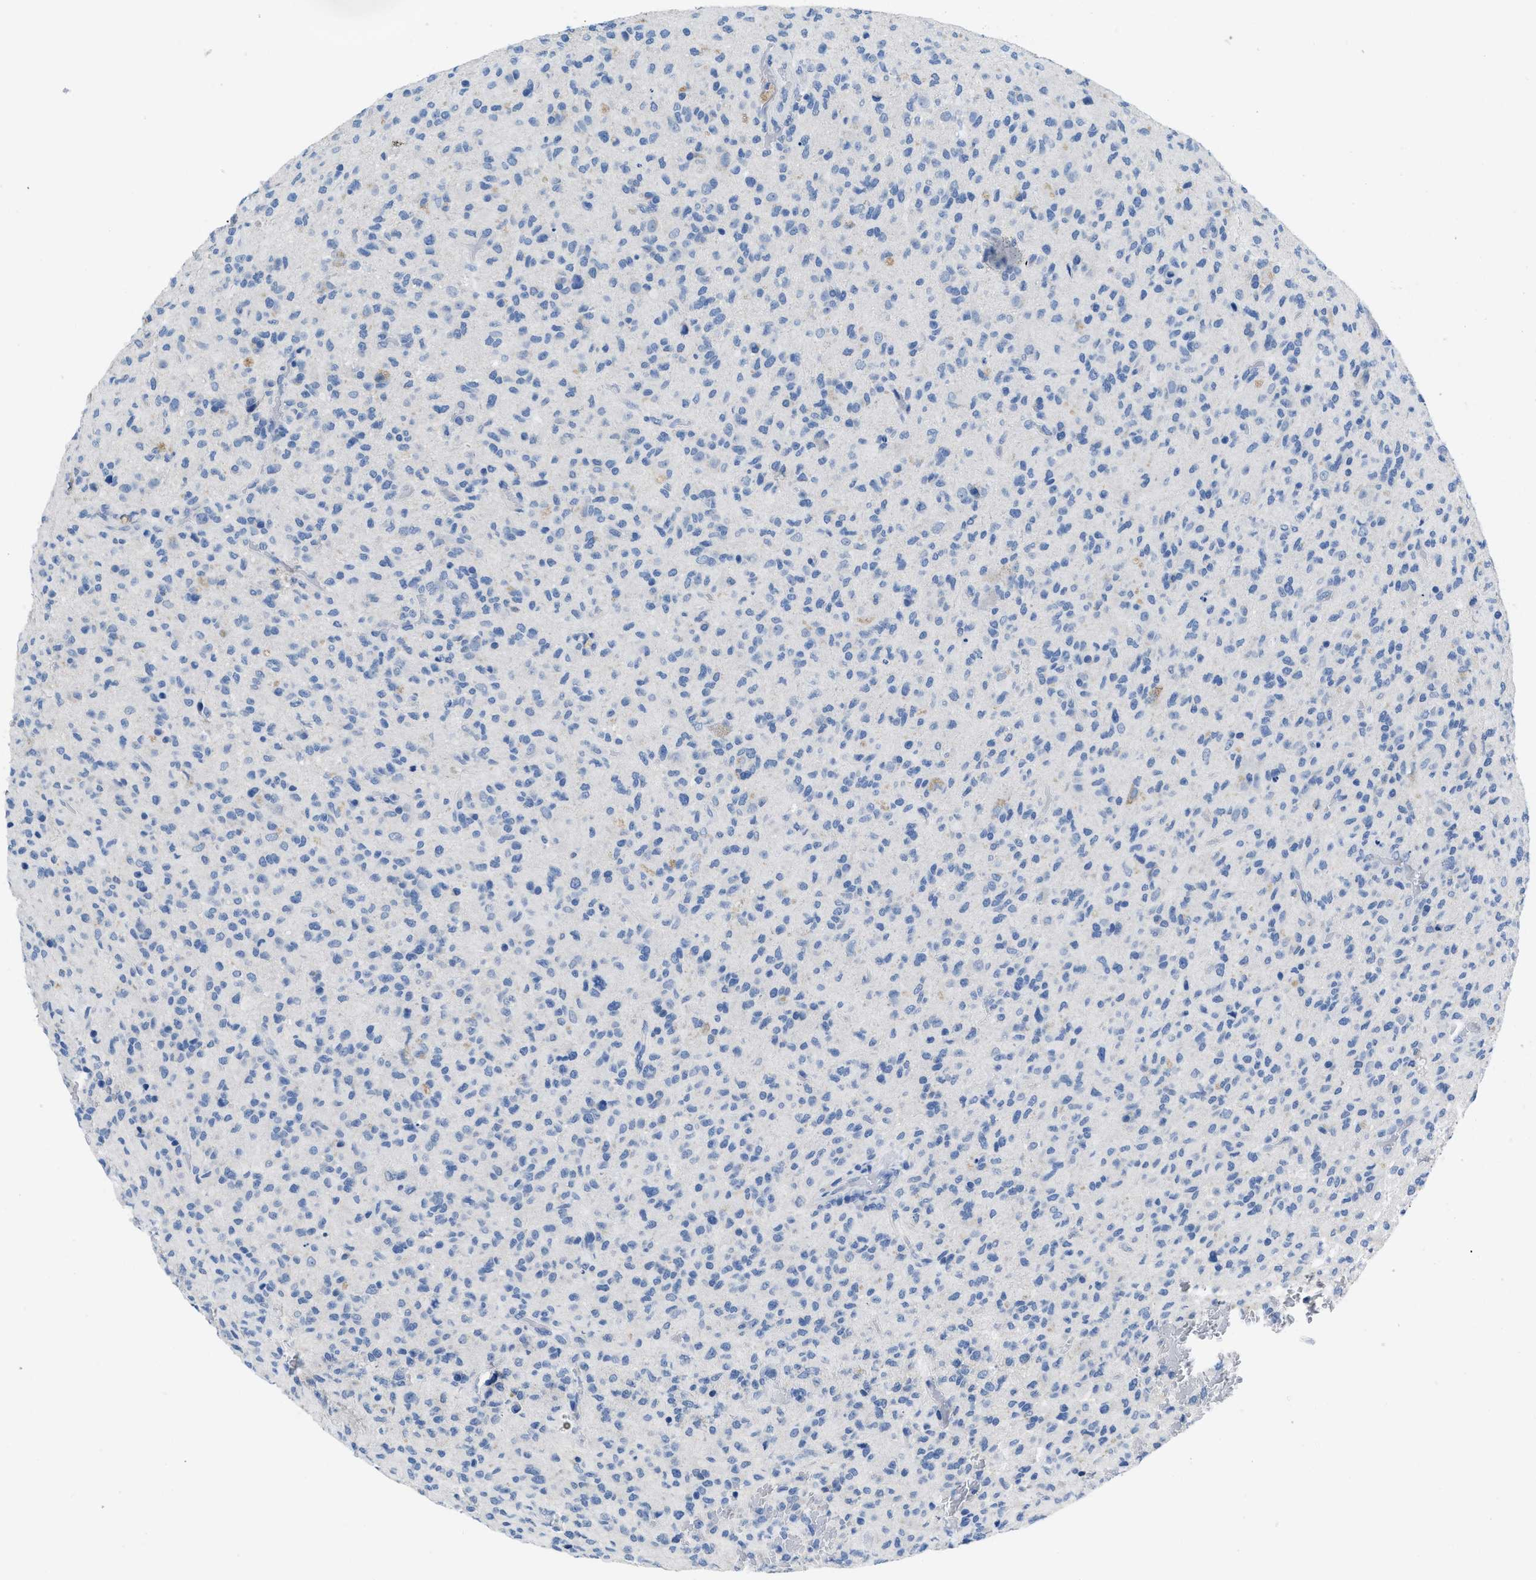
{"staining": {"intensity": "negative", "quantity": "none", "location": "none"}, "tissue": "glioma", "cell_type": "Tumor cells", "image_type": "cancer", "snomed": [{"axis": "morphology", "description": "Glioma, malignant, High grade"}, {"axis": "topography", "description": "Brain"}], "caption": "A high-resolution photomicrograph shows immunohistochemistry (IHC) staining of glioma, which displays no significant positivity in tumor cells. (DAB (3,3'-diaminobenzidine) immunohistochemistry visualized using brightfield microscopy, high magnification).", "gene": "PYY", "patient": {"sex": "male", "age": 71}}